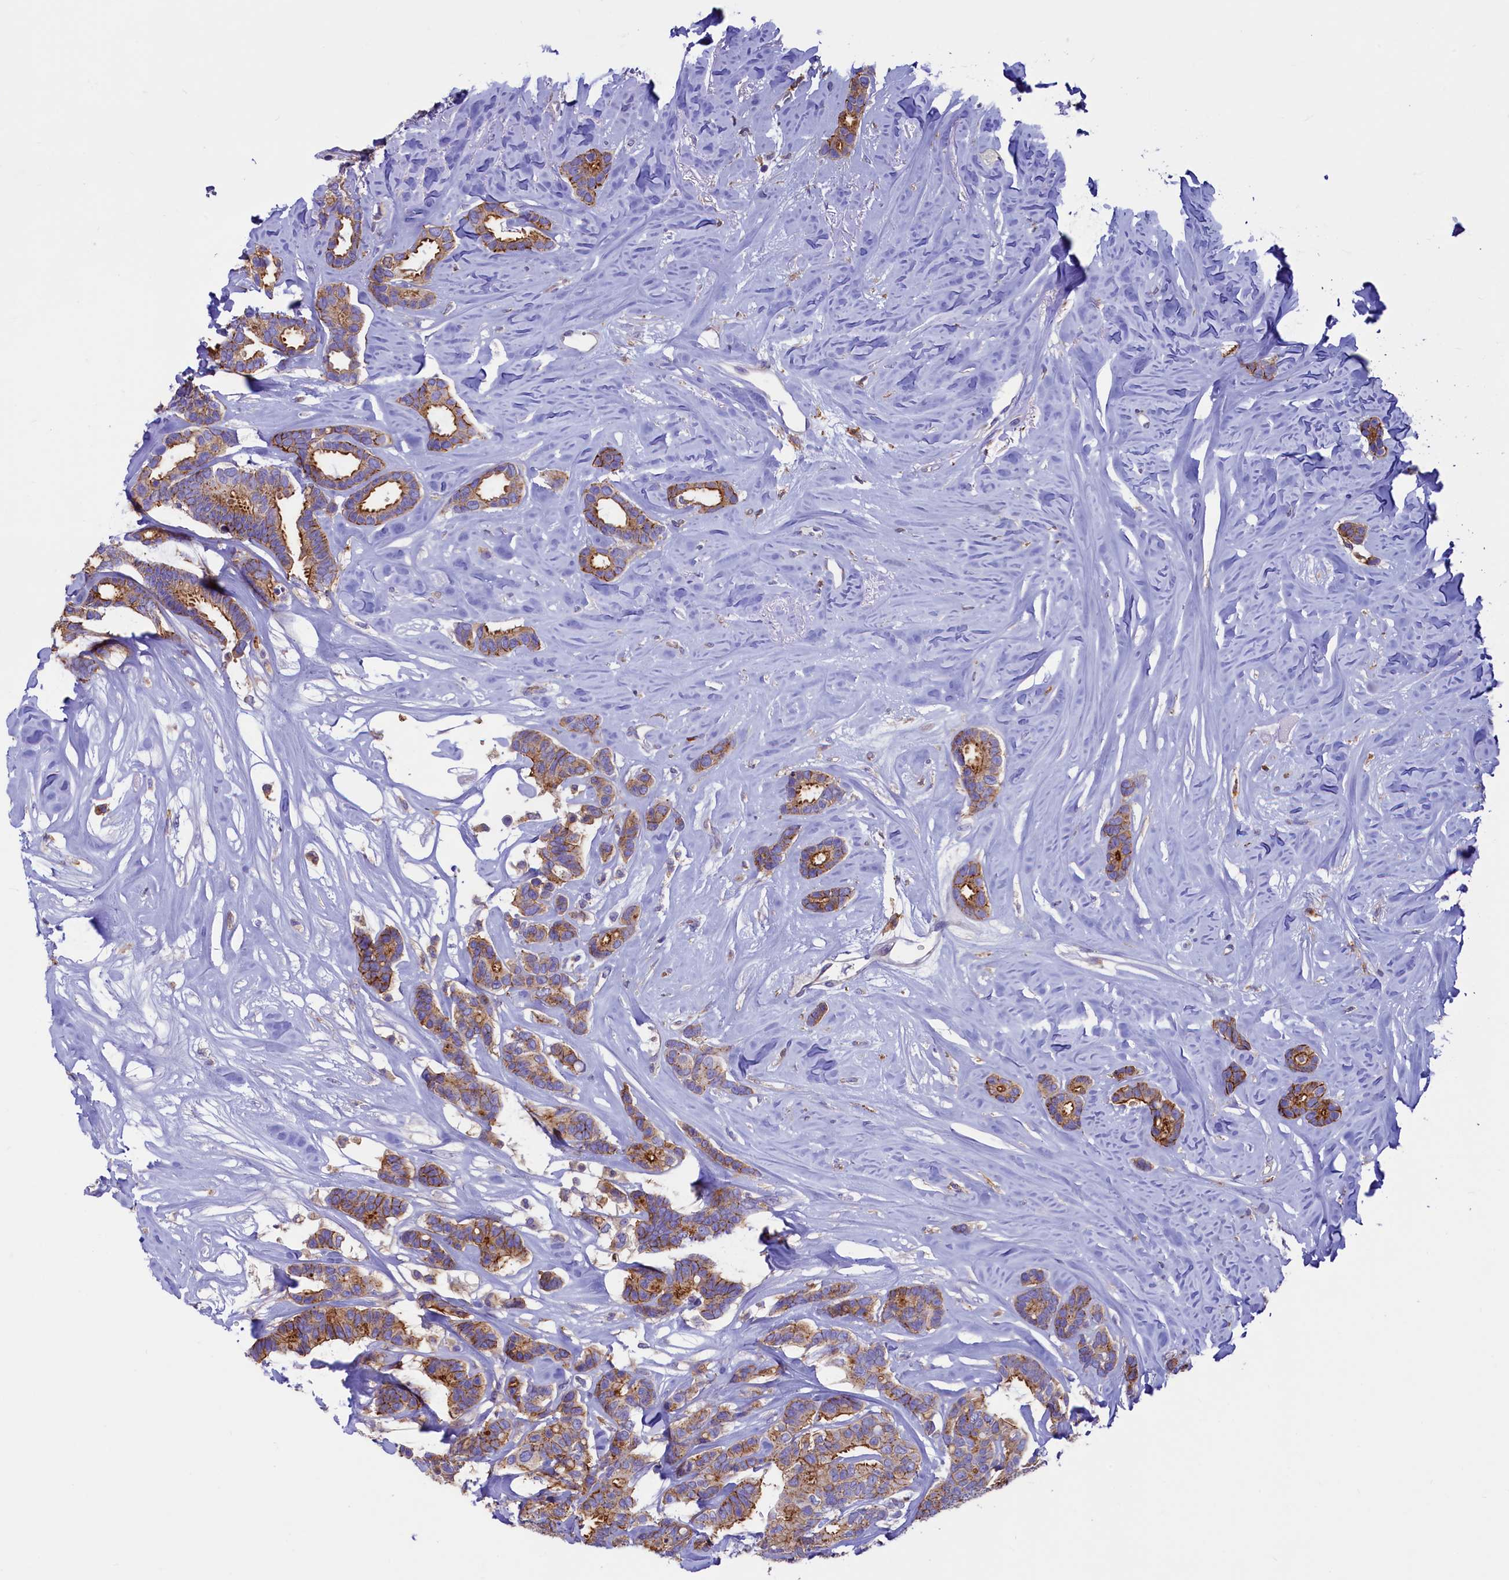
{"staining": {"intensity": "moderate", "quantity": "25%-75%", "location": "cytoplasmic/membranous"}, "tissue": "breast cancer", "cell_type": "Tumor cells", "image_type": "cancer", "snomed": [{"axis": "morphology", "description": "Duct carcinoma"}, {"axis": "topography", "description": "Breast"}], "caption": "Immunohistochemical staining of breast cancer displays medium levels of moderate cytoplasmic/membranous protein expression in about 25%-75% of tumor cells.", "gene": "HPS6", "patient": {"sex": "female", "age": 87}}